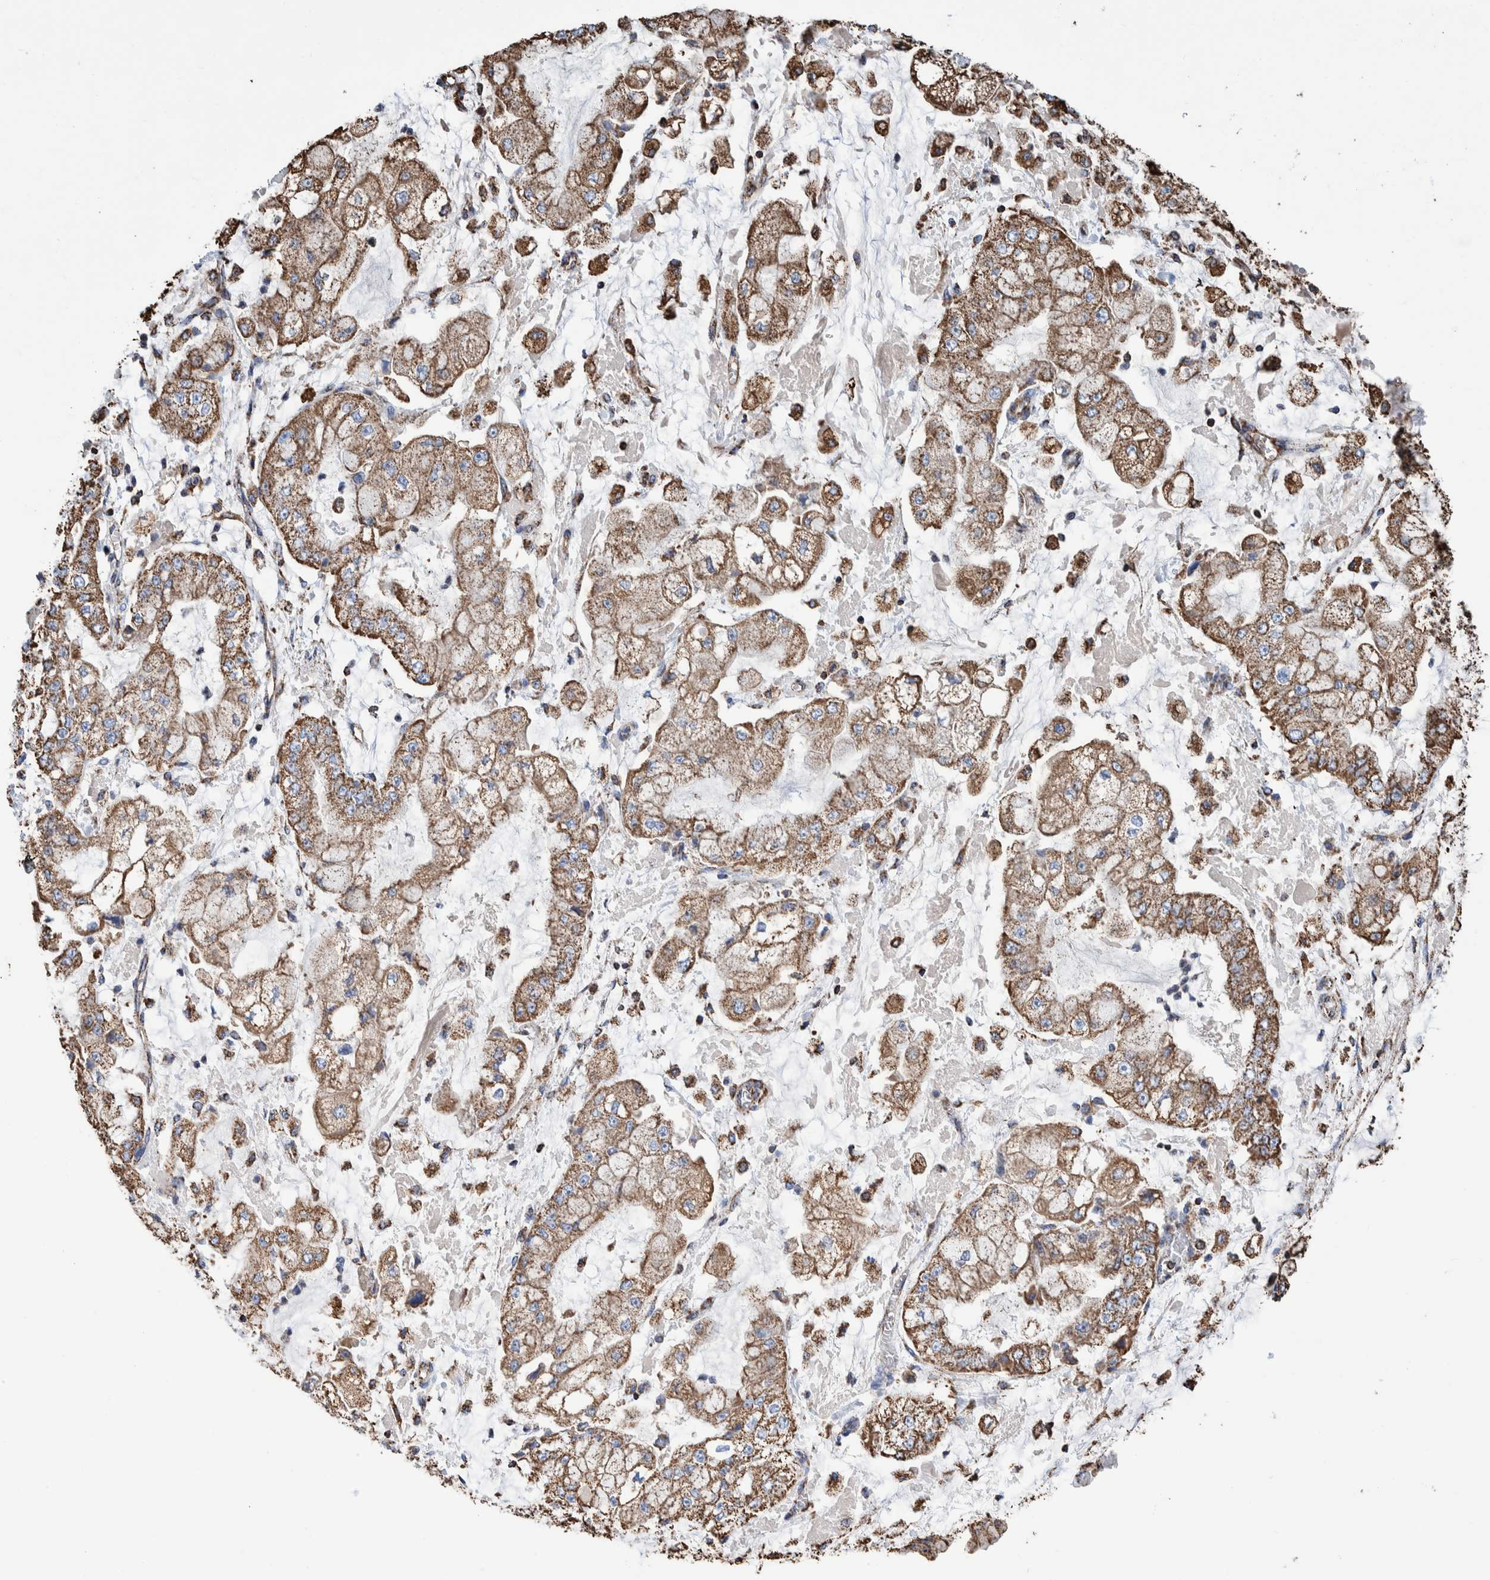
{"staining": {"intensity": "moderate", "quantity": ">75%", "location": "cytoplasmic/membranous"}, "tissue": "stomach cancer", "cell_type": "Tumor cells", "image_type": "cancer", "snomed": [{"axis": "morphology", "description": "Adenocarcinoma, NOS"}, {"axis": "topography", "description": "Stomach"}], "caption": "Moderate cytoplasmic/membranous expression is appreciated in approximately >75% of tumor cells in stomach adenocarcinoma. (brown staining indicates protein expression, while blue staining denotes nuclei).", "gene": "VPS26C", "patient": {"sex": "male", "age": 76}}